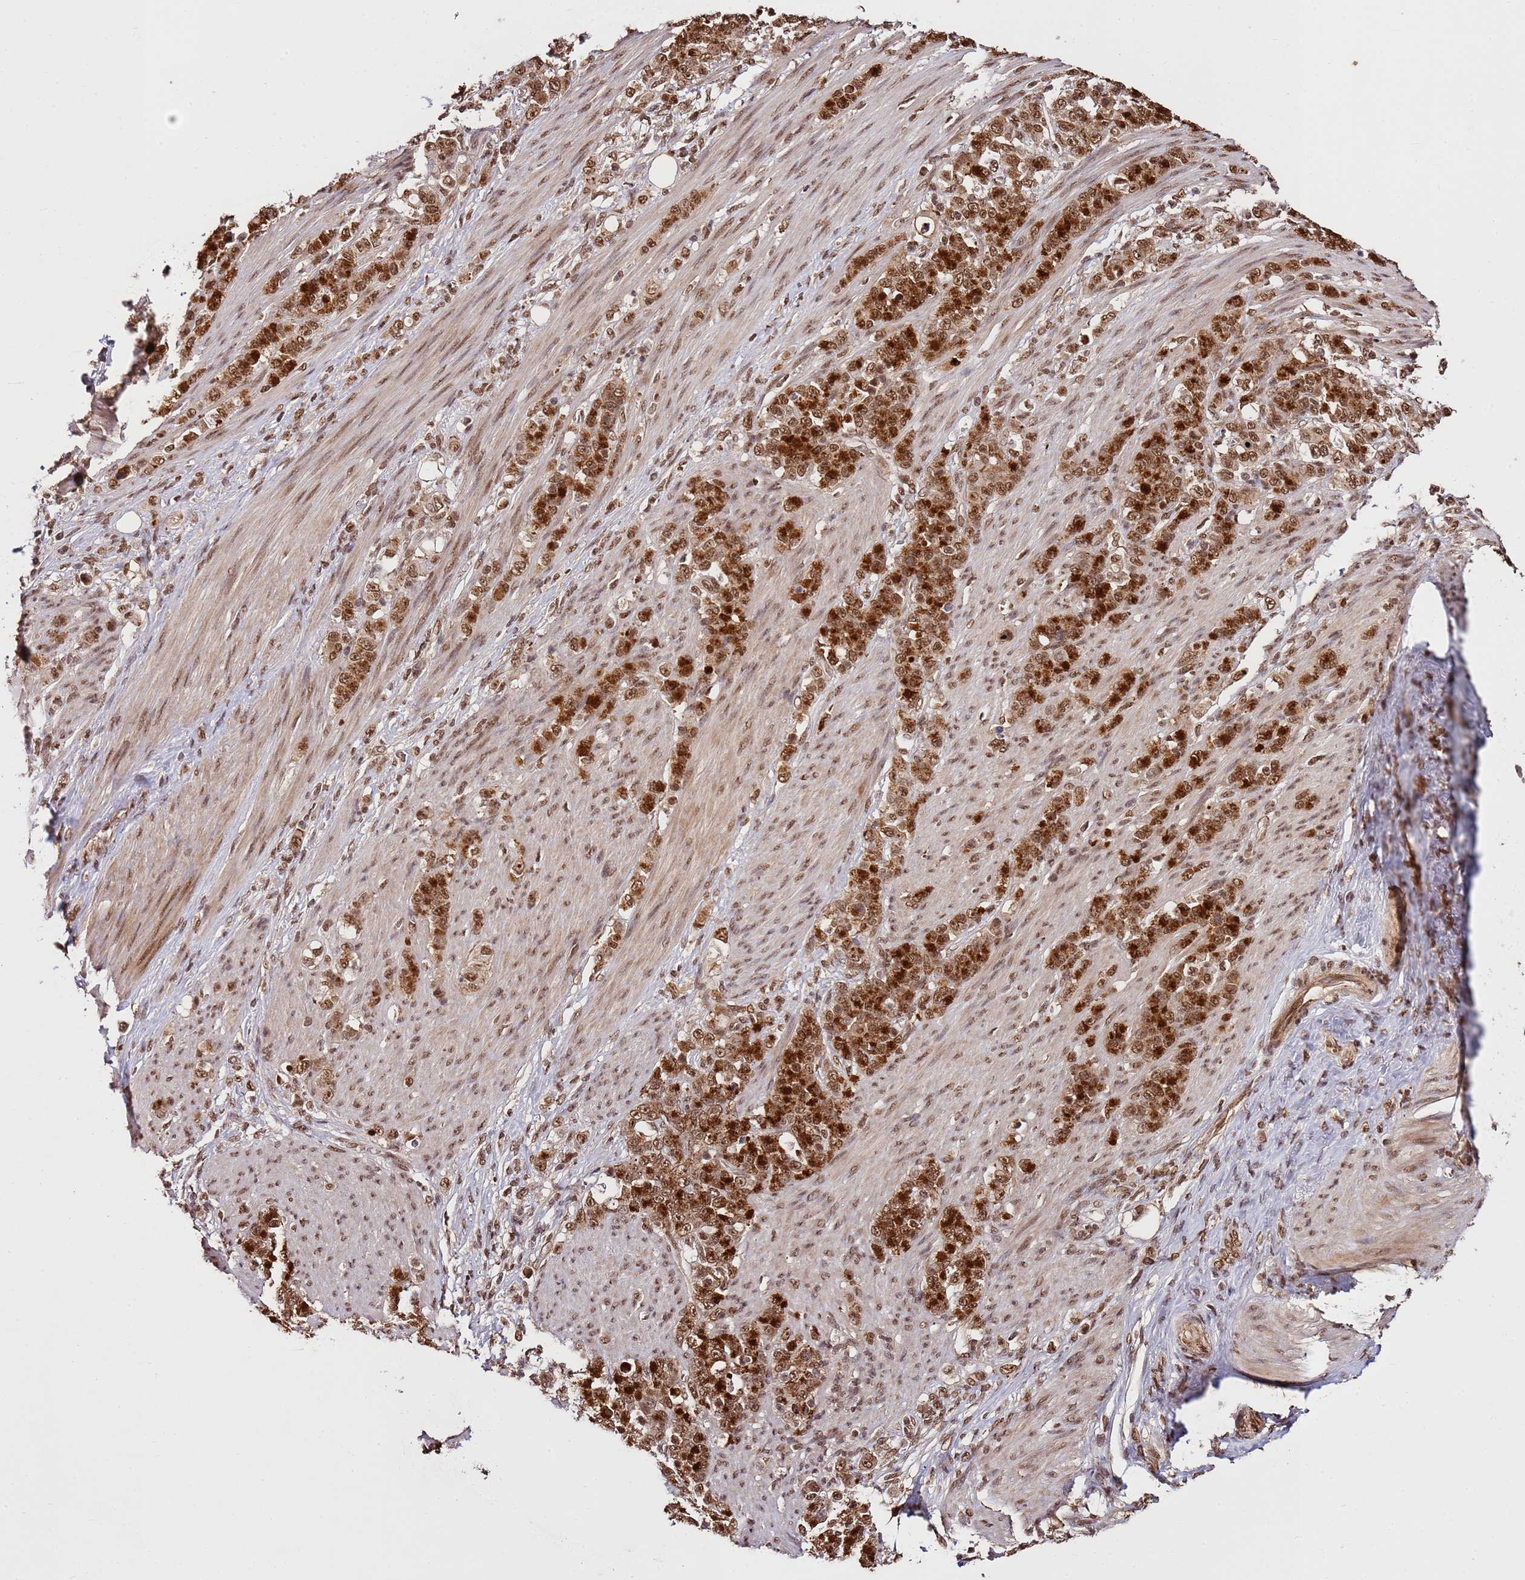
{"staining": {"intensity": "strong", "quantity": ">75%", "location": "cytoplasmic/membranous,nuclear"}, "tissue": "stomach cancer", "cell_type": "Tumor cells", "image_type": "cancer", "snomed": [{"axis": "morphology", "description": "Adenocarcinoma, NOS"}, {"axis": "topography", "description": "Stomach"}], "caption": "Immunohistochemistry micrograph of neoplastic tissue: human stomach adenocarcinoma stained using immunohistochemistry (IHC) reveals high levels of strong protein expression localized specifically in the cytoplasmic/membranous and nuclear of tumor cells, appearing as a cytoplasmic/membranous and nuclear brown color.", "gene": "ZBTB12", "patient": {"sex": "female", "age": 79}}